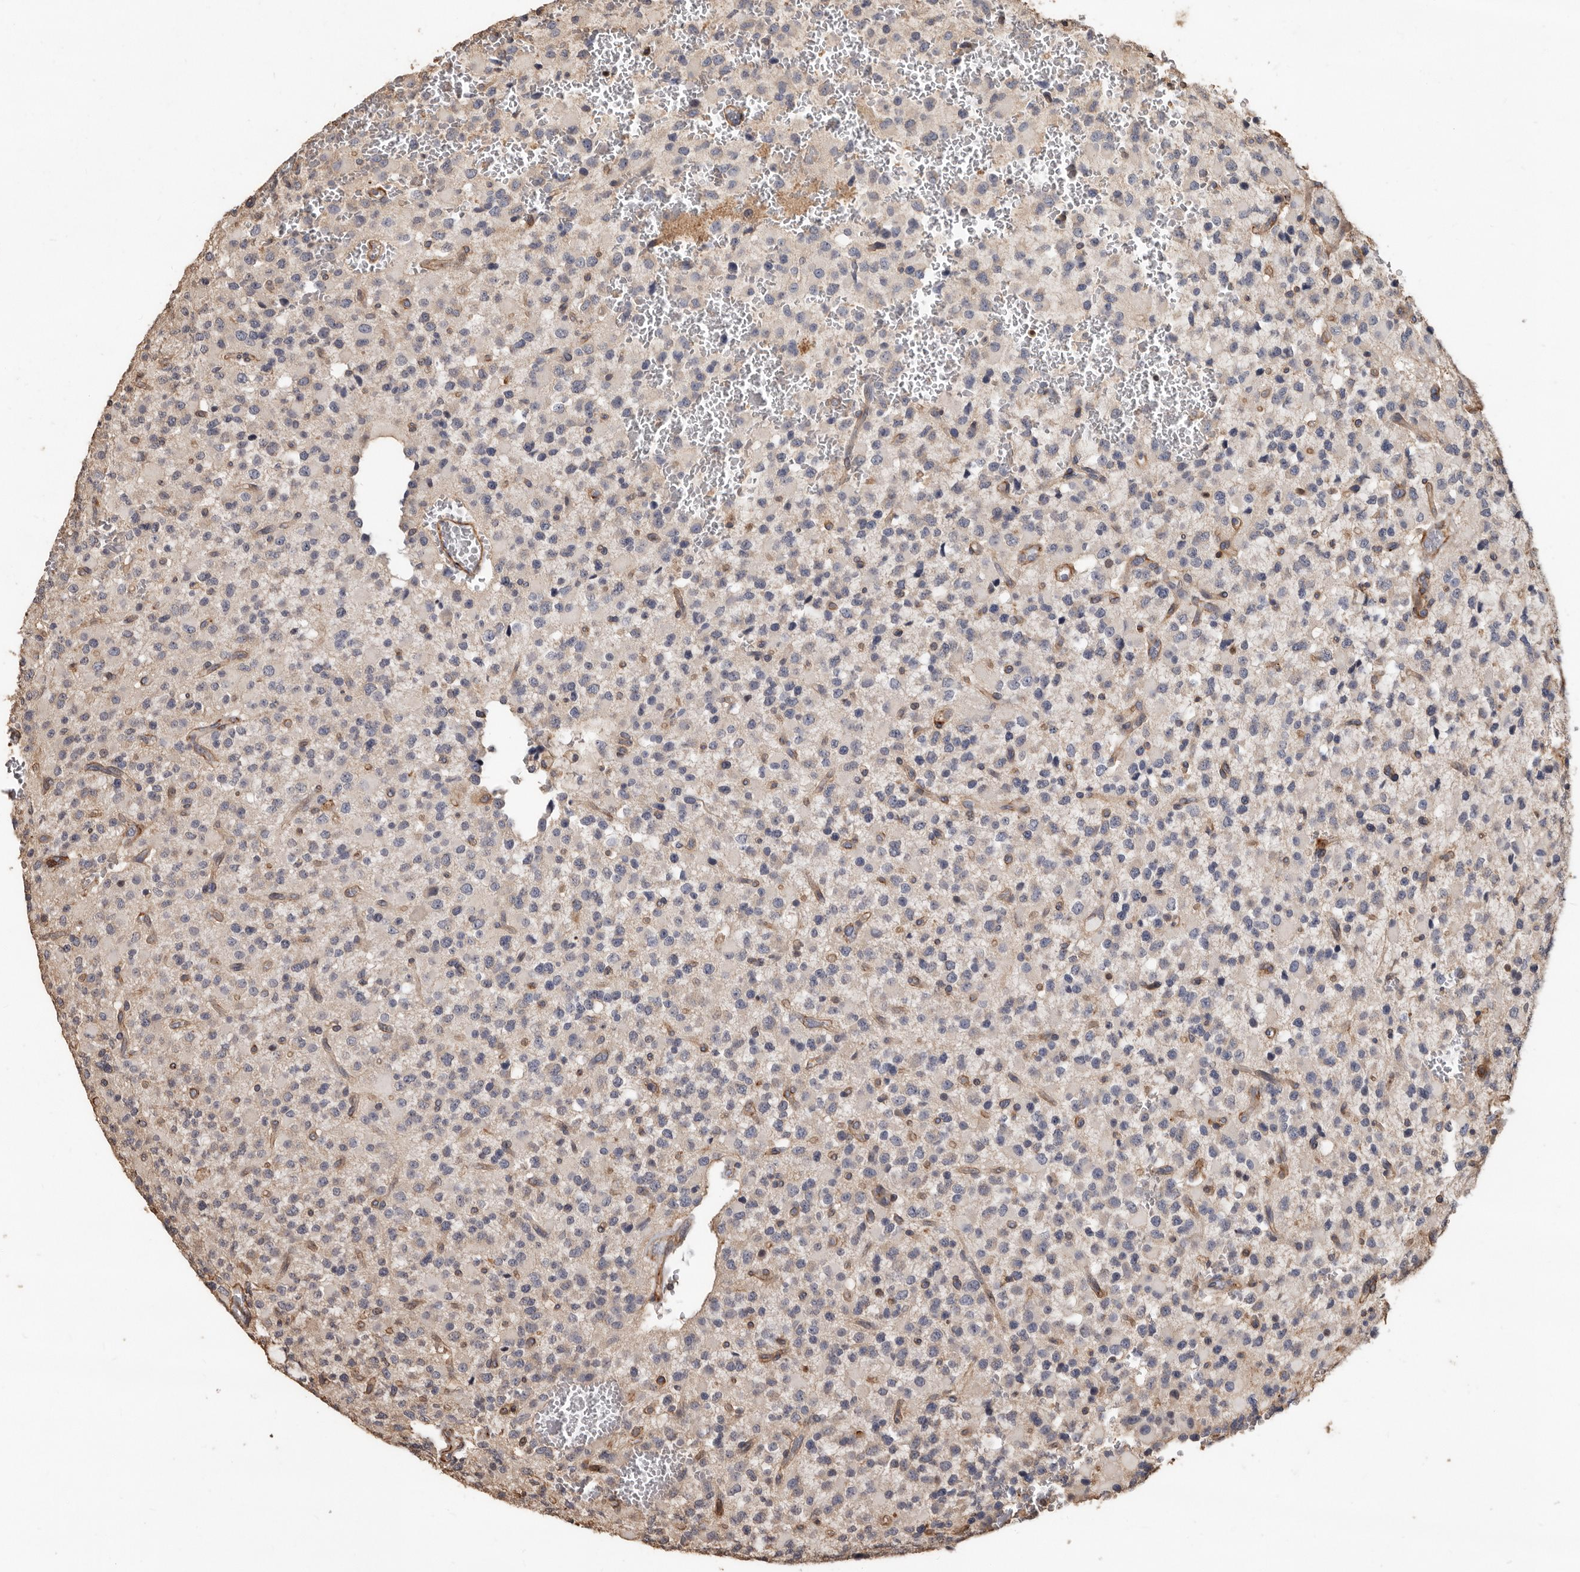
{"staining": {"intensity": "negative", "quantity": "none", "location": "none"}, "tissue": "glioma", "cell_type": "Tumor cells", "image_type": "cancer", "snomed": [{"axis": "morphology", "description": "Glioma, malignant, High grade"}, {"axis": "topography", "description": "Brain"}], "caption": "Tumor cells are negative for protein expression in human high-grade glioma (malignant). Brightfield microscopy of immunohistochemistry stained with DAB (3,3'-diaminobenzidine) (brown) and hematoxylin (blue), captured at high magnification.", "gene": "GSK3A", "patient": {"sex": "male", "age": 34}}